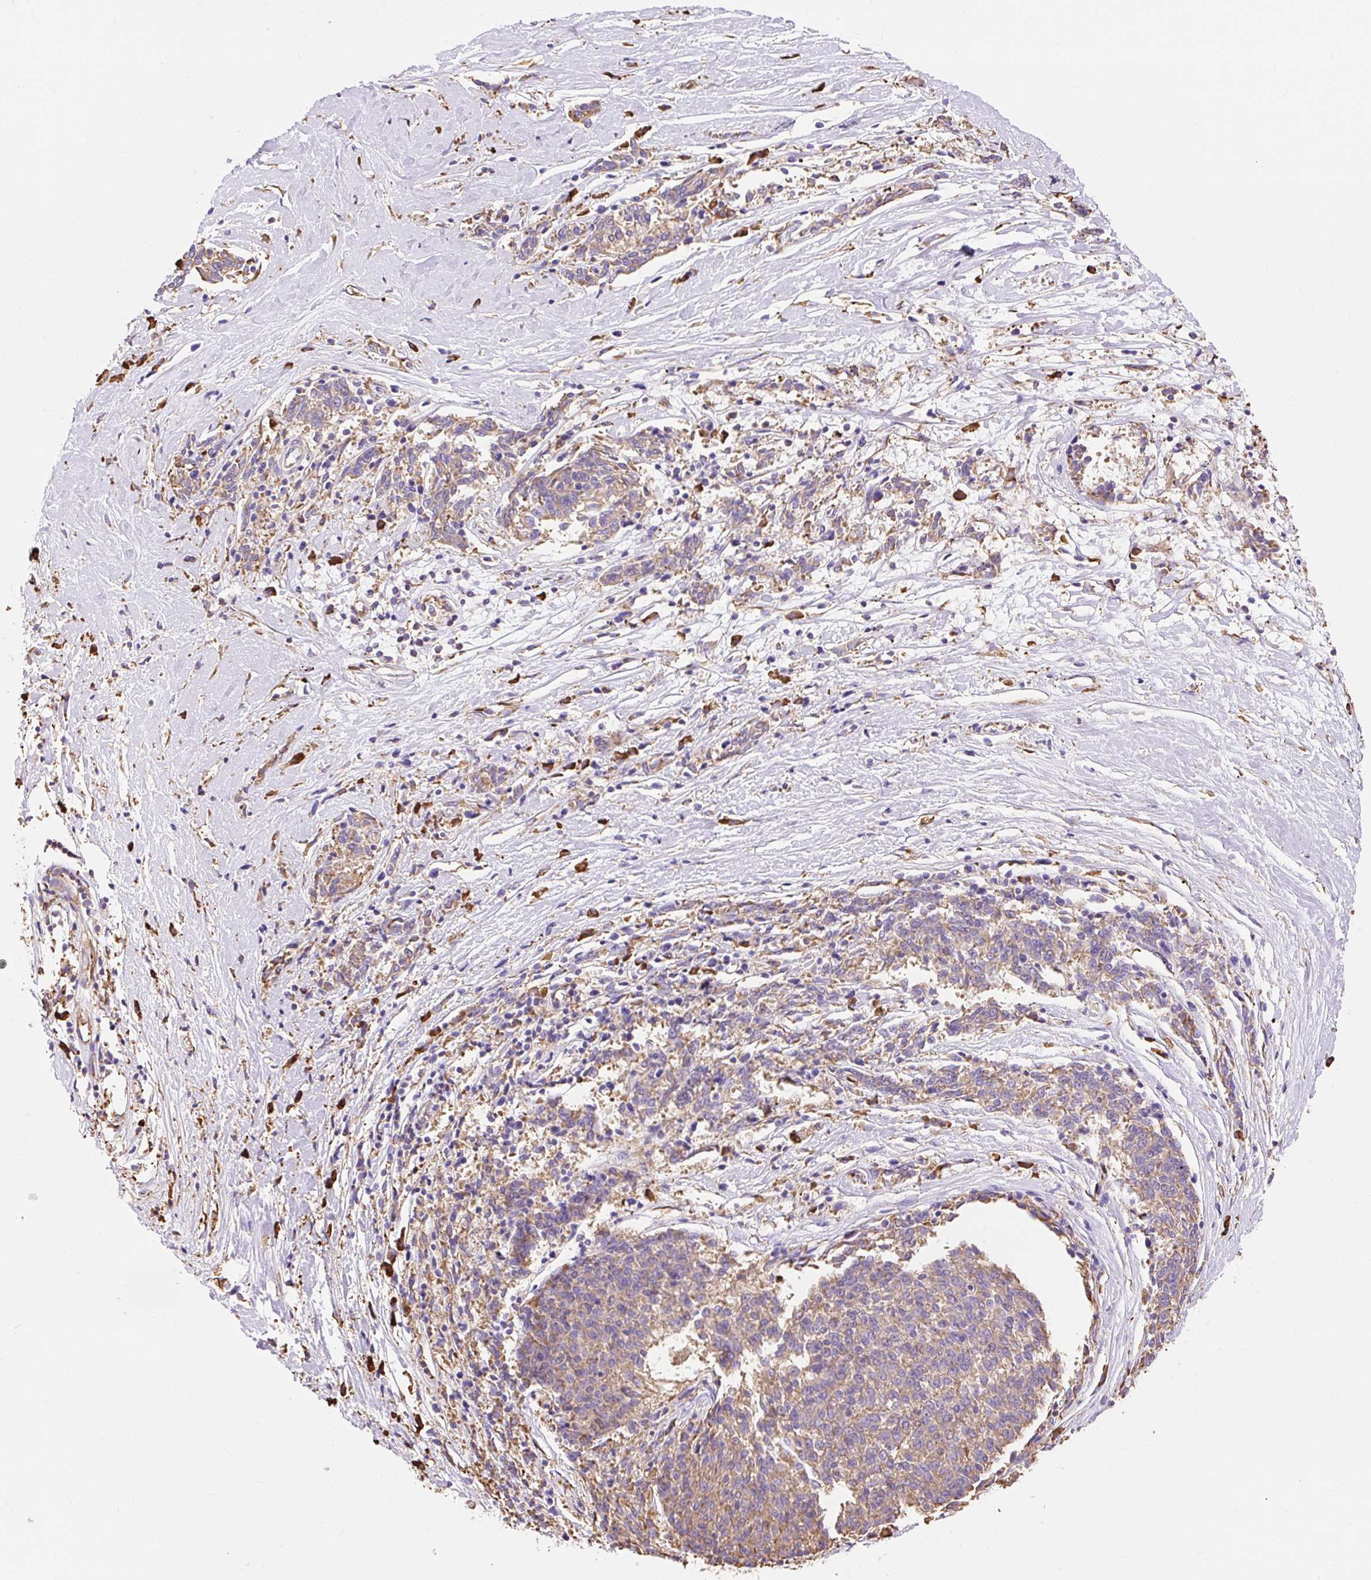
{"staining": {"intensity": "weak", "quantity": "<25%", "location": "cytoplasmic/membranous"}, "tissue": "melanoma", "cell_type": "Tumor cells", "image_type": "cancer", "snomed": [{"axis": "morphology", "description": "Malignant melanoma, NOS"}, {"axis": "topography", "description": "Skin"}], "caption": "There is no significant expression in tumor cells of malignant melanoma.", "gene": "RPS17", "patient": {"sex": "female", "age": 72}}